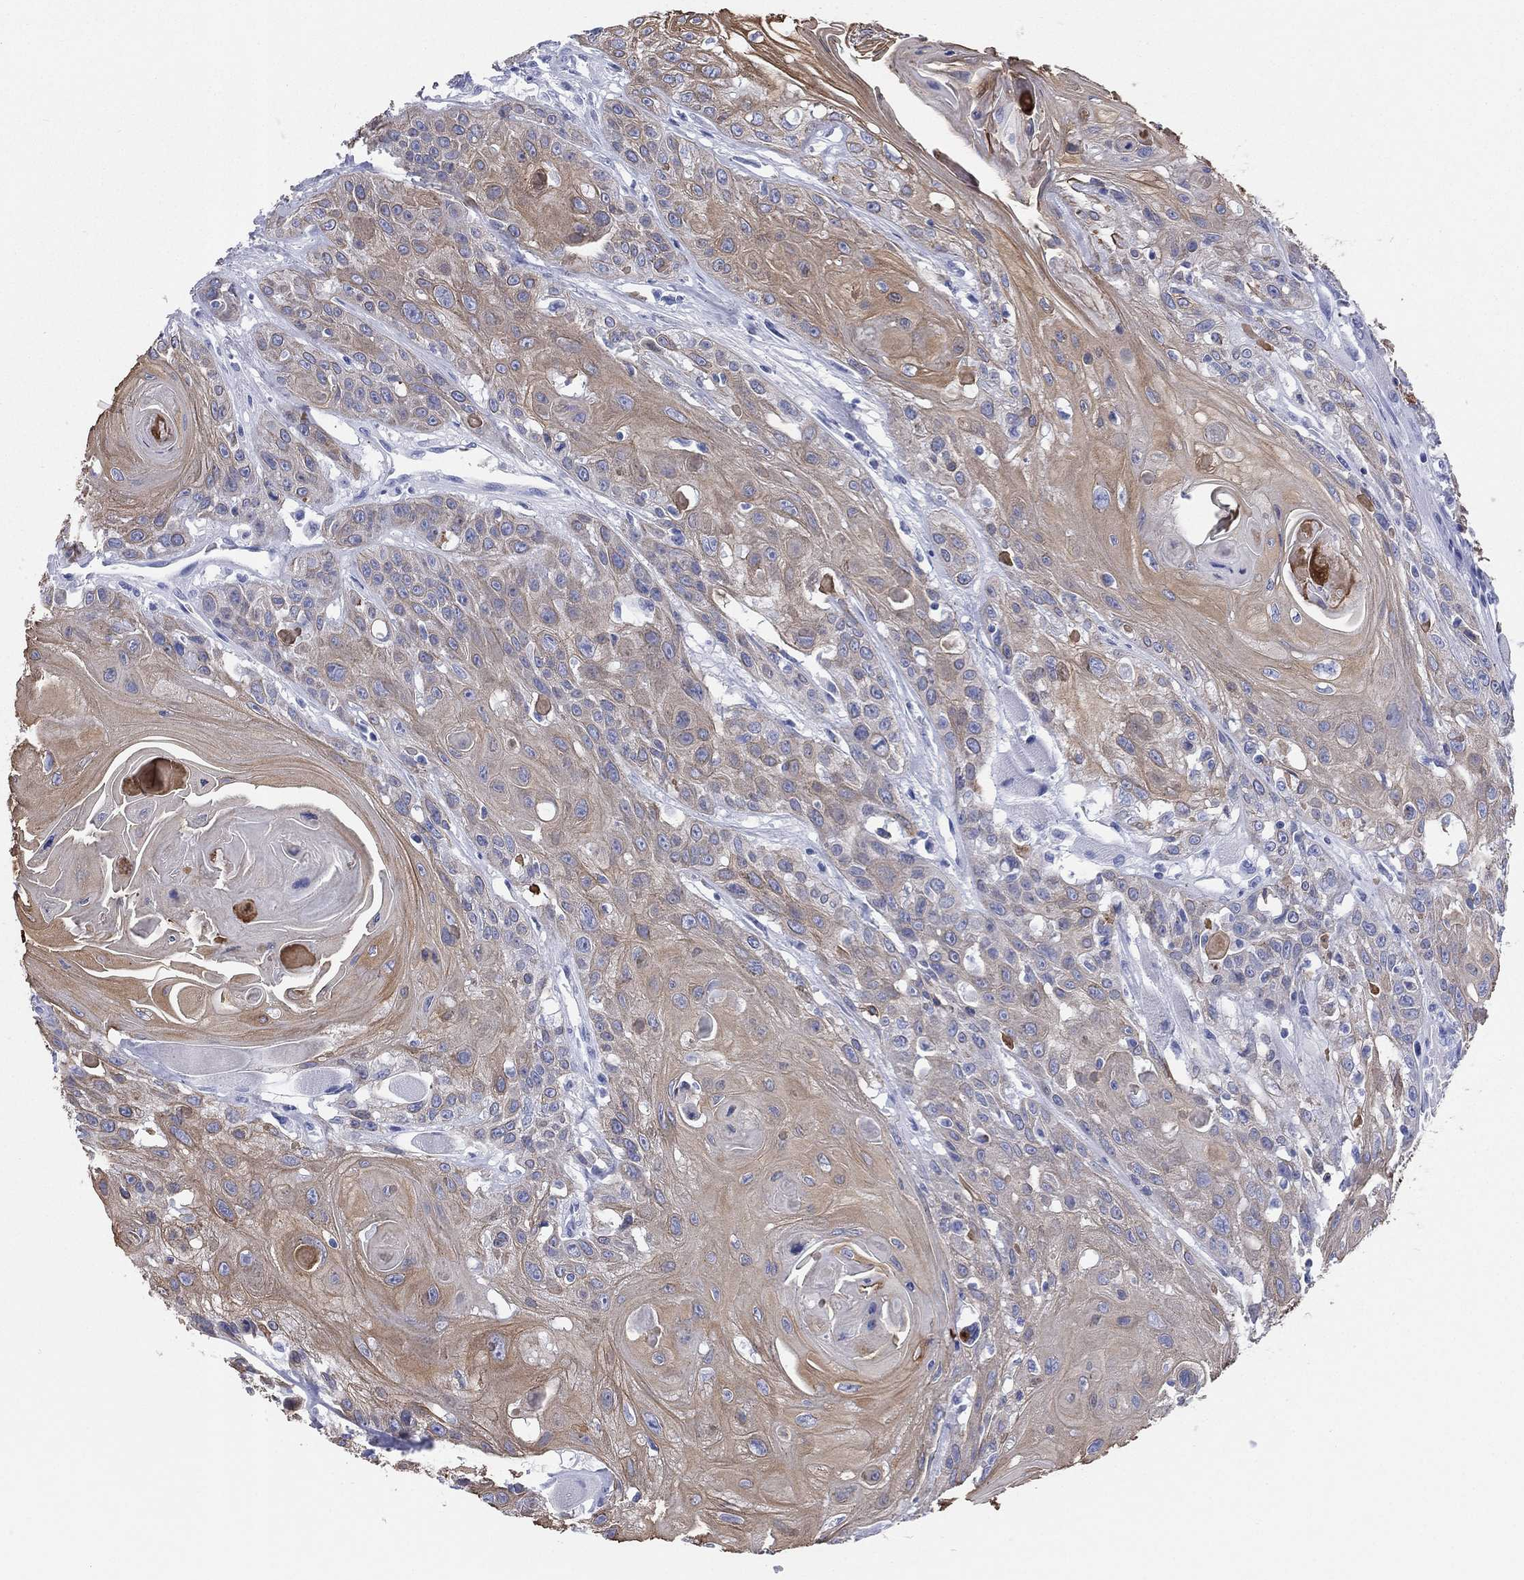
{"staining": {"intensity": "moderate", "quantity": ">75%", "location": "cytoplasmic/membranous"}, "tissue": "head and neck cancer", "cell_type": "Tumor cells", "image_type": "cancer", "snomed": [{"axis": "morphology", "description": "Squamous cell carcinoma, NOS"}, {"axis": "topography", "description": "Head-Neck"}], "caption": "Approximately >75% of tumor cells in head and neck squamous cell carcinoma demonstrate moderate cytoplasmic/membranous protein expression as visualized by brown immunohistochemical staining.", "gene": "CD79A", "patient": {"sex": "female", "age": 59}}